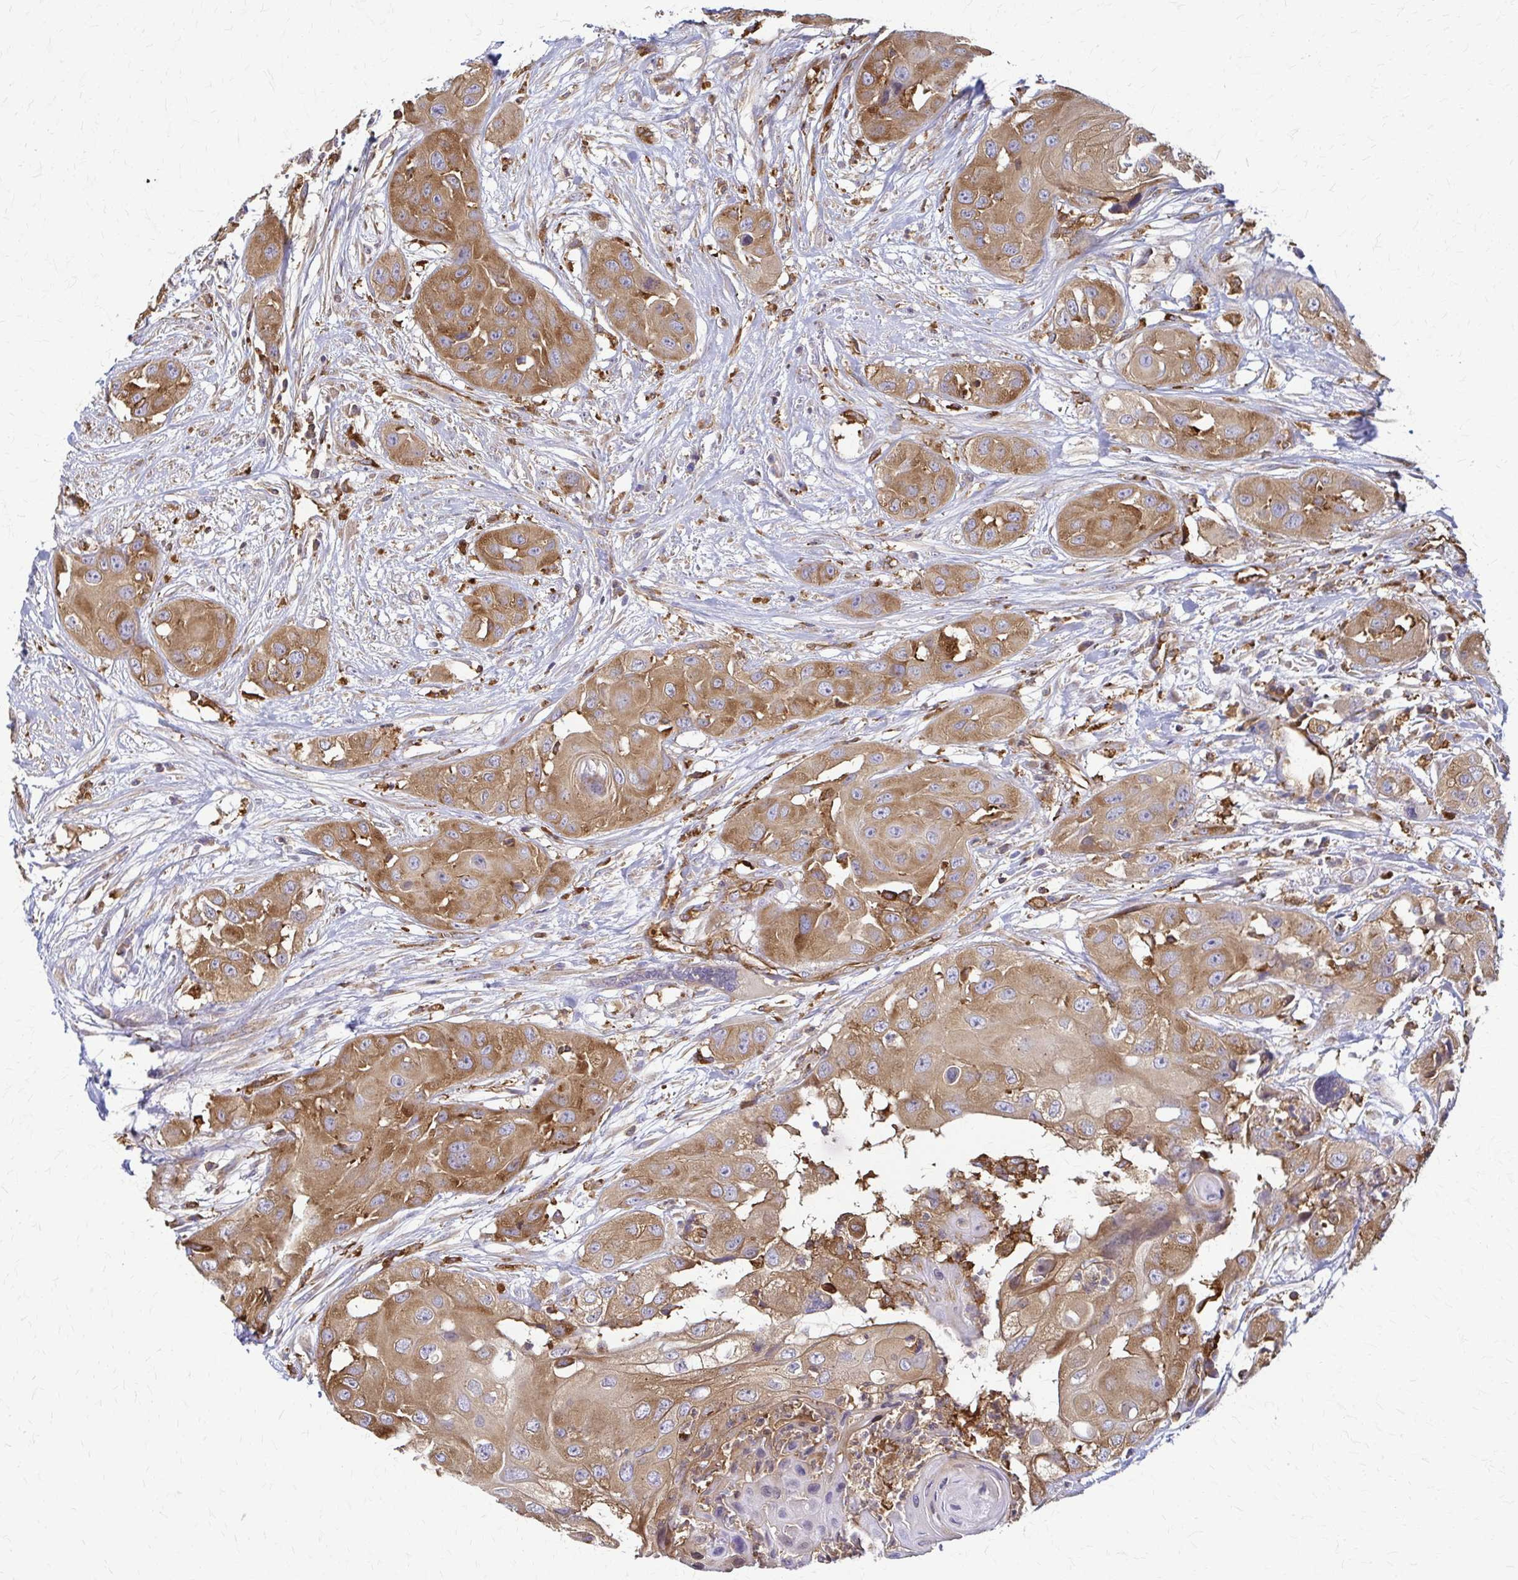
{"staining": {"intensity": "moderate", "quantity": ">75%", "location": "cytoplasmic/membranous"}, "tissue": "head and neck cancer", "cell_type": "Tumor cells", "image_type": "cancer", "snomed": [{"axis": "morphology", "description": "Squamous cell carcinoma, NOS"}, {"axis": "topography", "description": "Head-Neck"}], "caption": "Immunohistochemical staining of squamous cell carcinoma (head and neck) exhibits moderate cytoplasmic/membranous protein positivity in approximately >75% of tumor cells. The staining was performed using DAB (3,3'-diaminobenzidine) to visualize the protein expression in brown, while the nuclei were stained in blue with hematoxylin (Magnification: 20x).", "gene": "WASF2", "patient": {"sex": "male", "age": 83}}